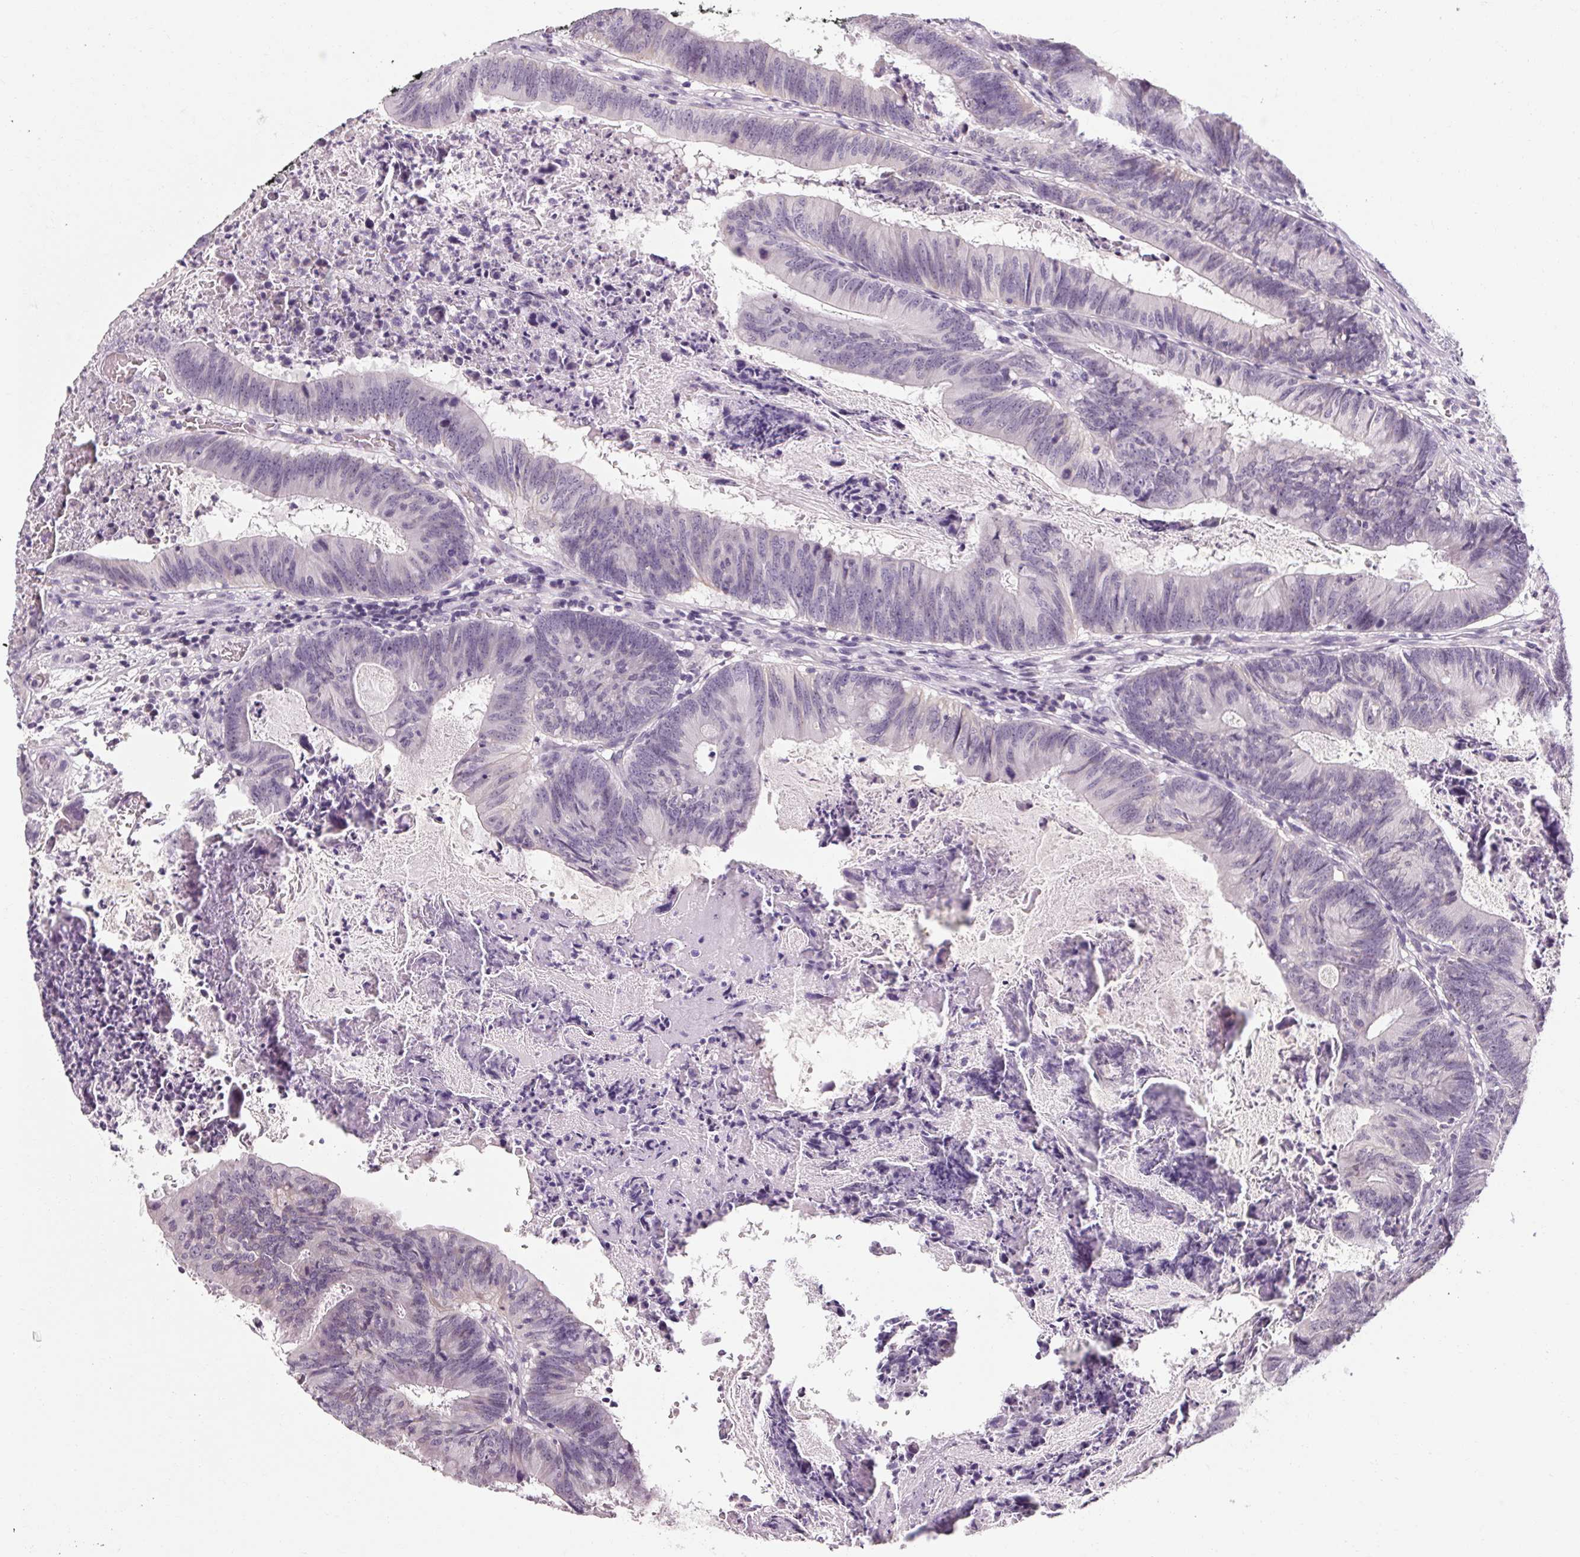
{"staining": {"intensity": "negative", "quantity": "none", "location": "none"}, "tissue": "colorectal cancer", "cell_type": "Tumor cells", "image_type": "cancer", "snomed": [{"axis": "morphology", "description": "Adenocarcinoma, NOS"}, {"axis": "topography", "description": "Colon"}], "caption": "Histopathology image shows no significant protein expression in tumor cells of adenocarcinoma (colorectal).", "gene": "KLHL40", "patient": {"sex": "female", "age": 70}}